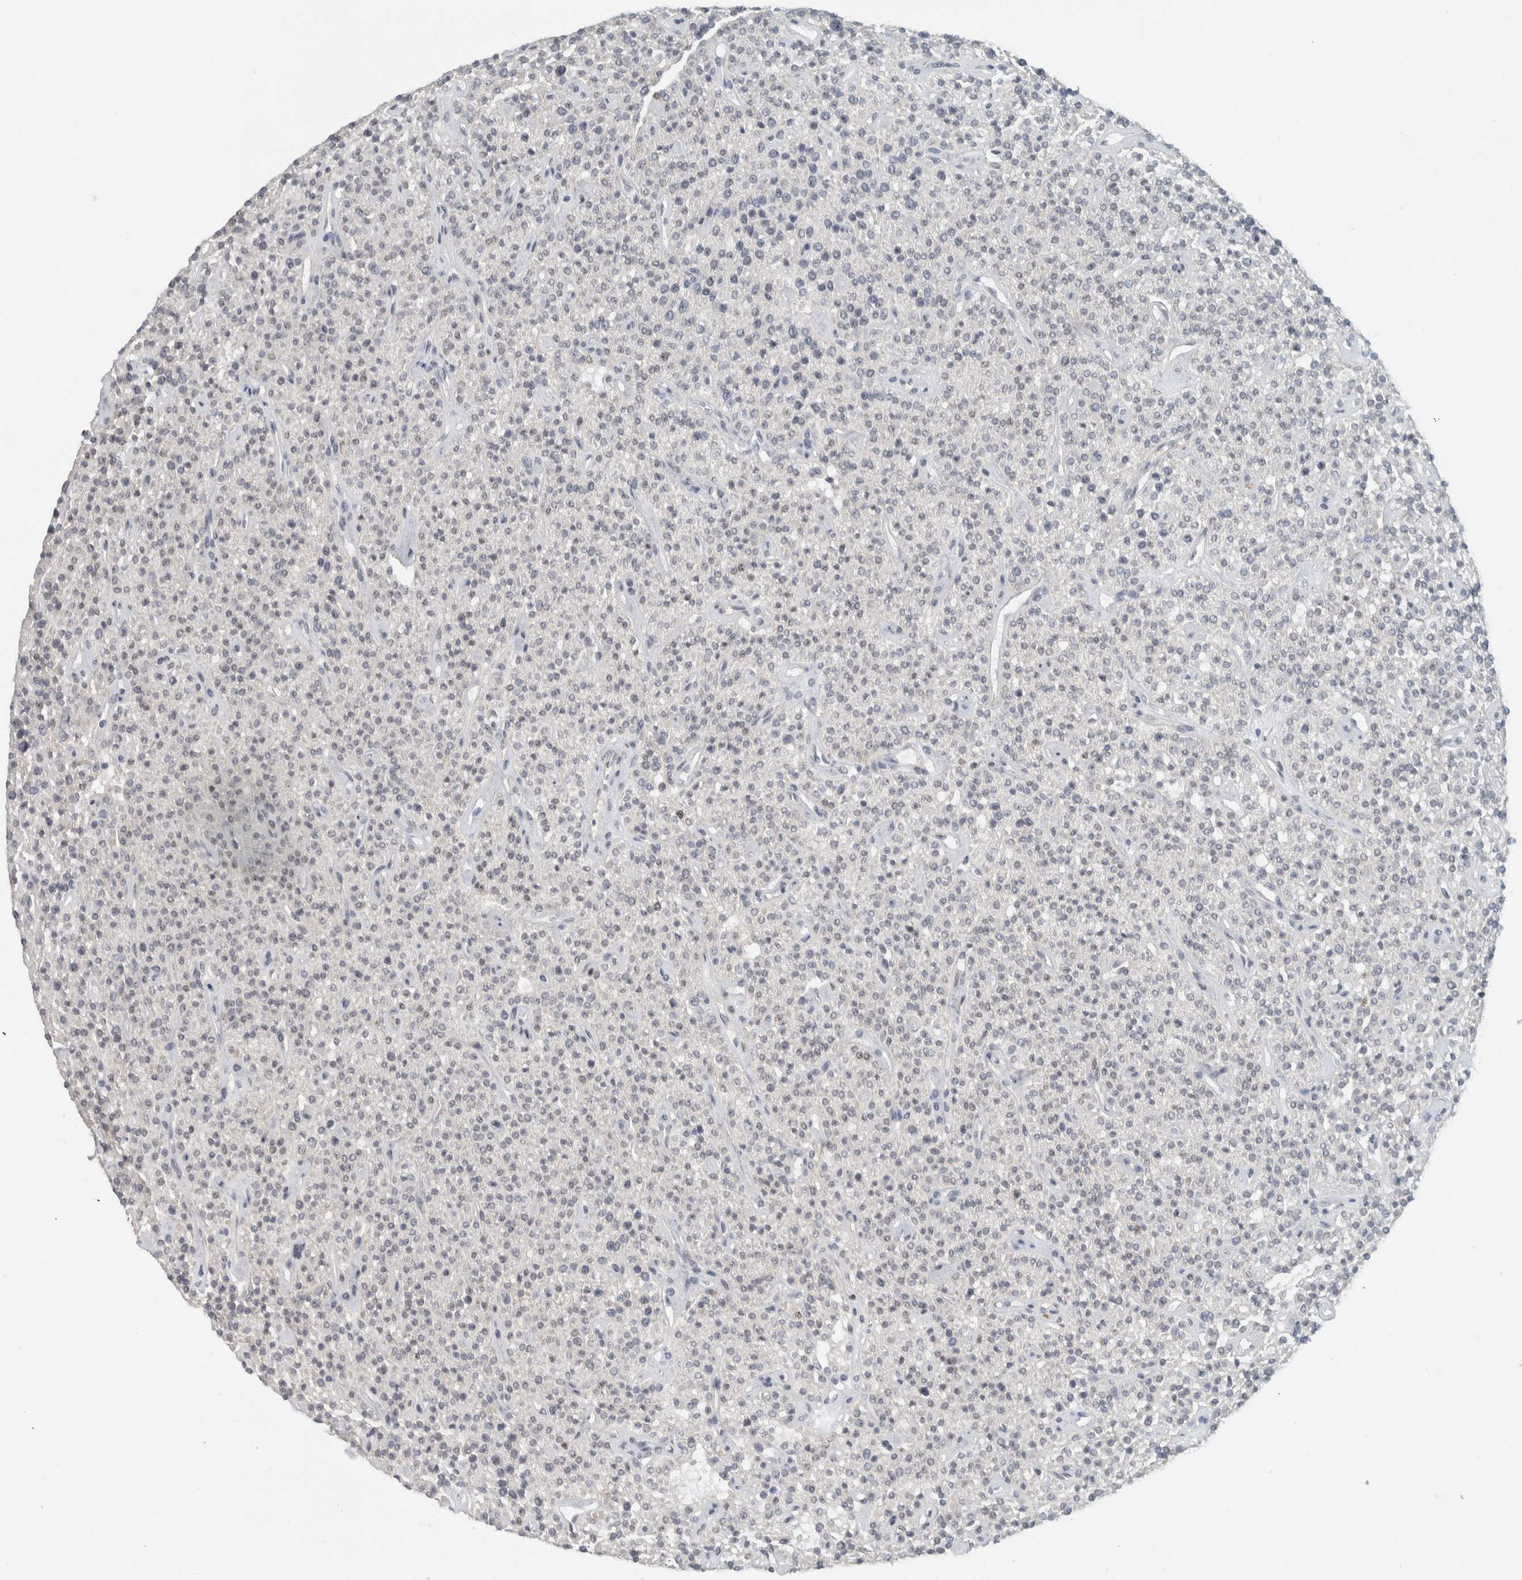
{"staining": {"intensity": "weak", "quantity": "25%-75%", "location": "cytoplasmic/membranous"}, "tissue": "parathyroid gland", "cell_type": "Glandular cells", "image_type": "normal", "snomed": [{"axis": "morphology", "description": "Normal tissue, NOS"}, {"axis": "topography", "description": "Parathyroid gland"}], "caption": "Glandular cells display weak cytoplasmic/membranous staining in approximately 25%-75% of cells in normal parathyroid gland. (brown staining indicates protein expression, while blue staining denotes nuclei).", "gene": "NFKB2", "patient": {"sex": "male", "age": 46}}